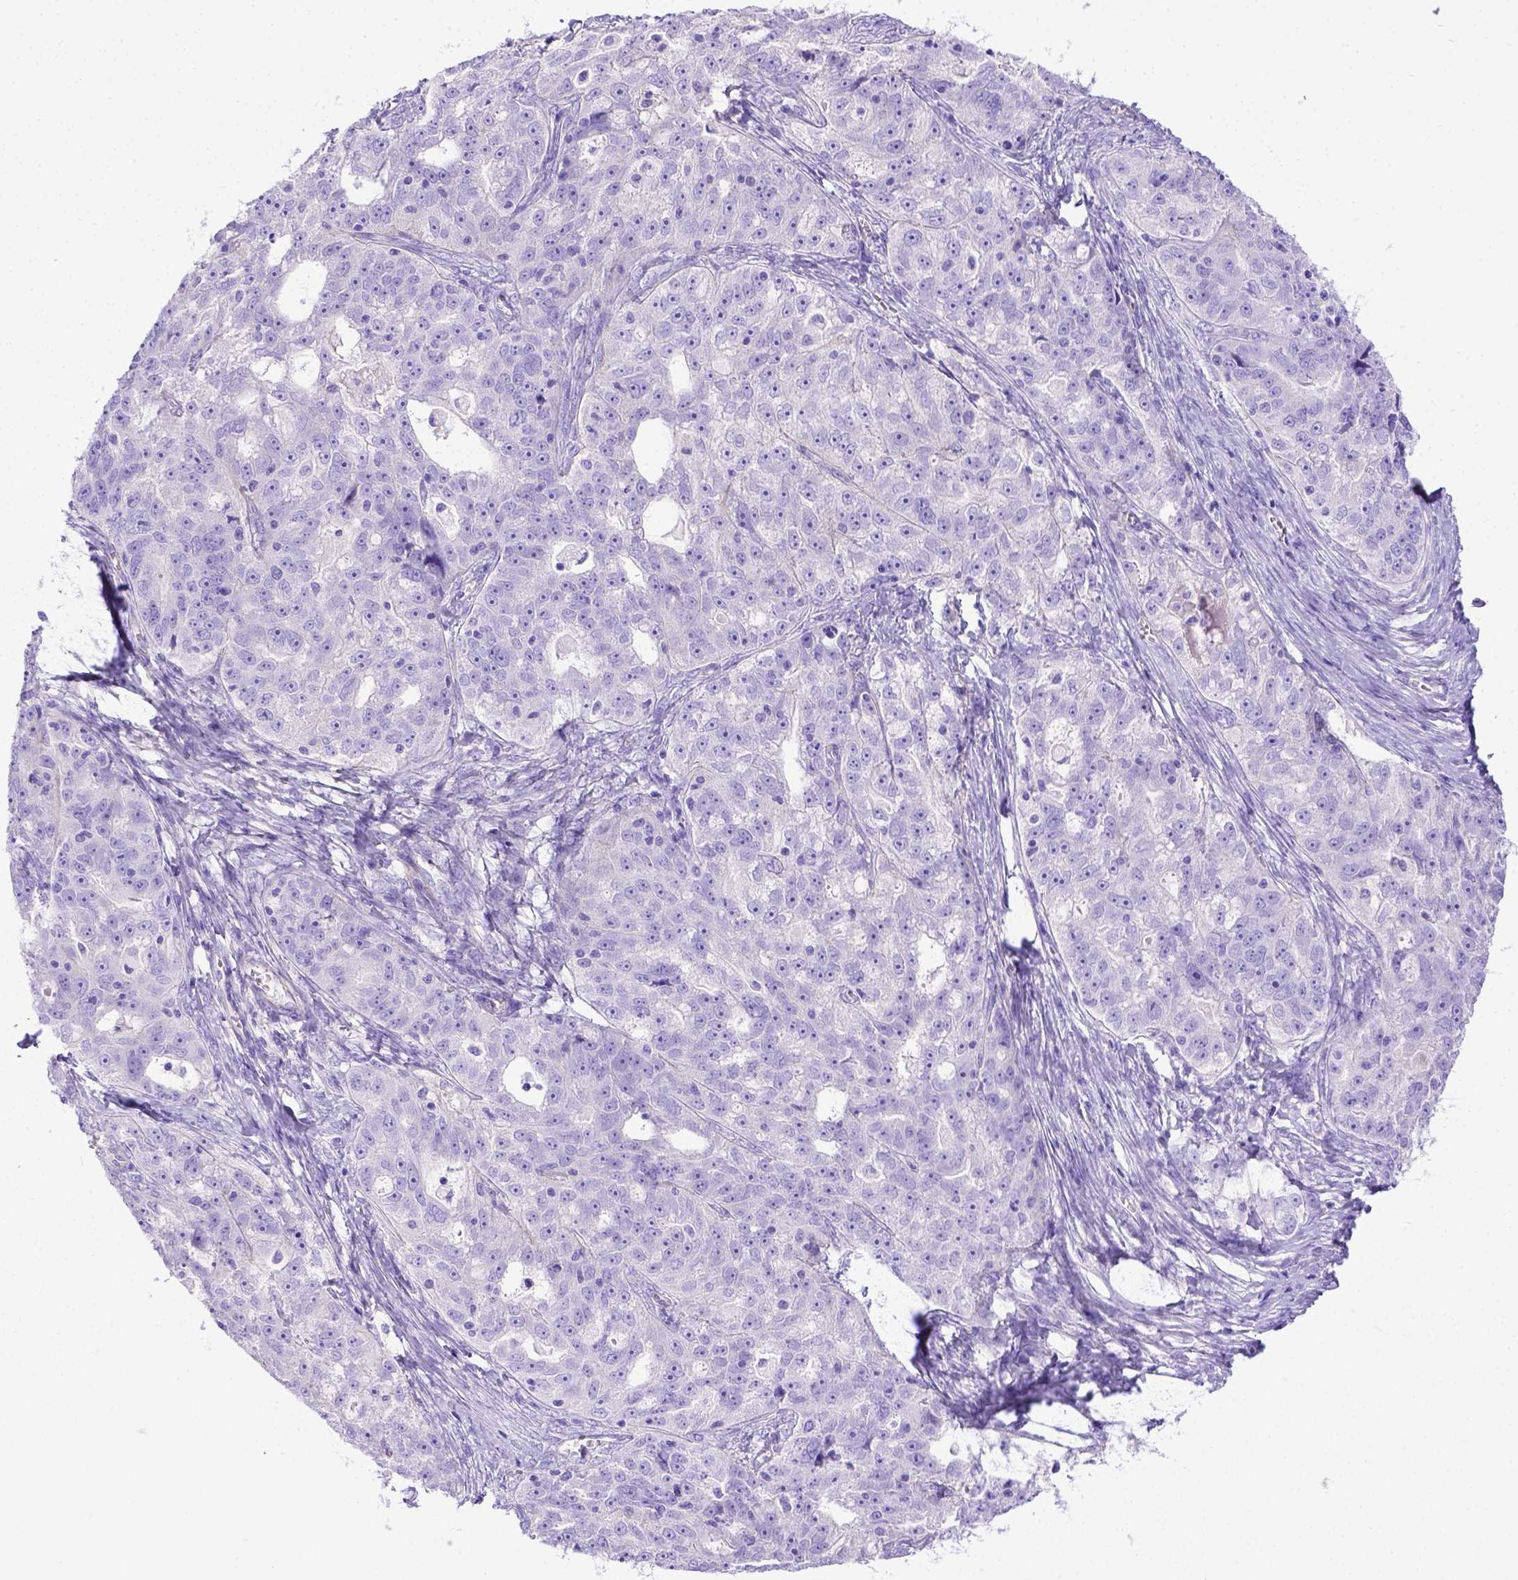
{"staining": {"intensity": "negative", "quantity": "none", "location": "none"}, "tissue": "ovarian cancer", "cell_type": "Tumor cells", "image_type": "cancer", "snomed": [{"axis": "morphology", "description": "Cystadenocarcinoma, serous, NOS"}, {"axis": "topography", "description": "Ovary"}], "caption": "Immunohistochemical staining of ovarian serous cystadenocarcinoma exhibits no significant positivity in tumor cells.", "gene": "LRRC18", "patient": {"sex": "female", "age": 51}}